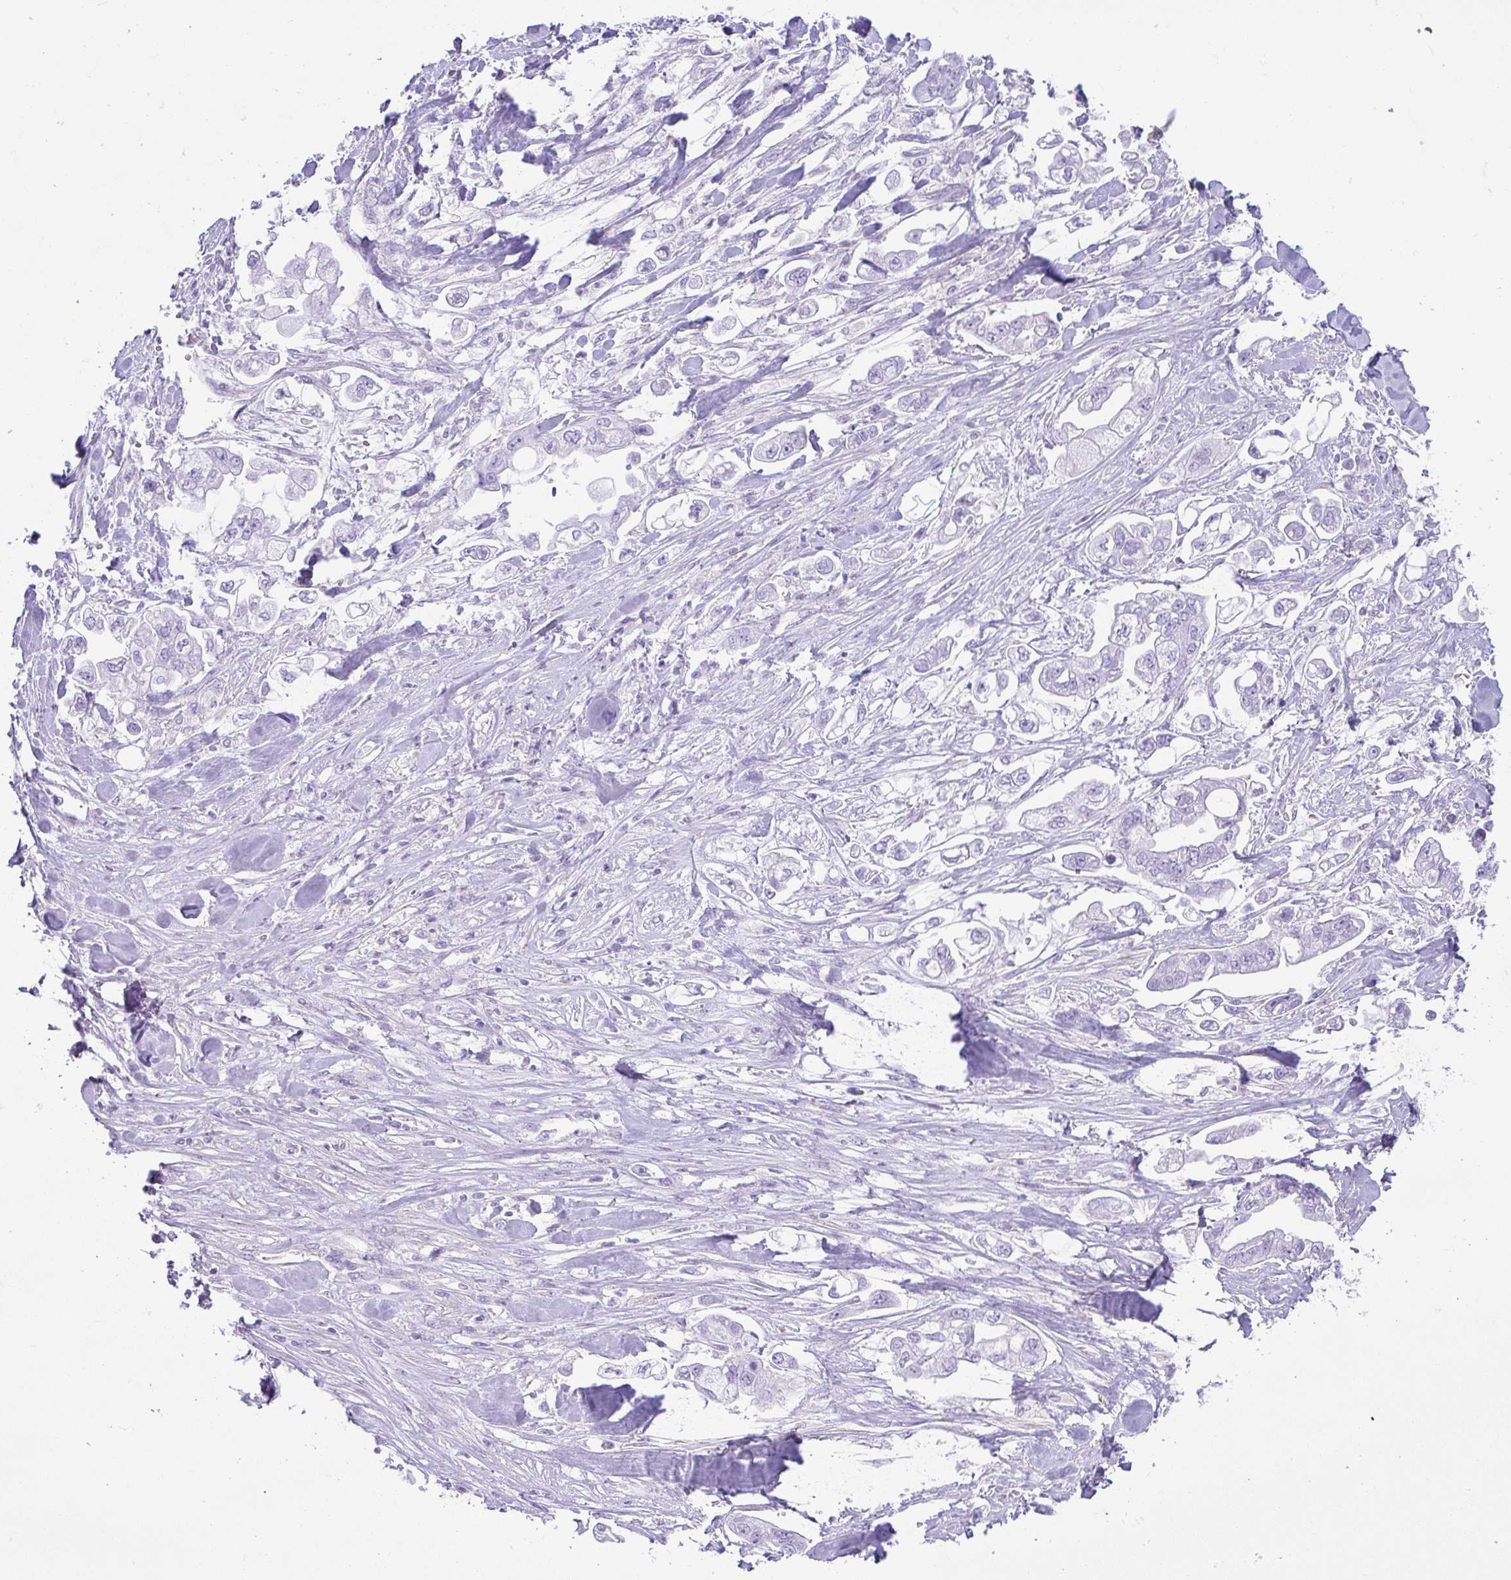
{"staining": {"intensity": "negative", "quantity": "none", "location": "none"}, "tissue": "stomach cancer", "cell_type": "Tumor cells", "image_type": "cancer", "snomed": [{"axis": "morphology", "description": "Adenocarcinoma, NOS"}, {"axis": "topography", "description": "Stomach"}], "caption": "Human stomach cancer (adenocarcinoma) stained for a protein using IHC shows no positivity in tumor cells.", "gene": "CDRT15", "patient": {"sex": "male", "age": 62}}